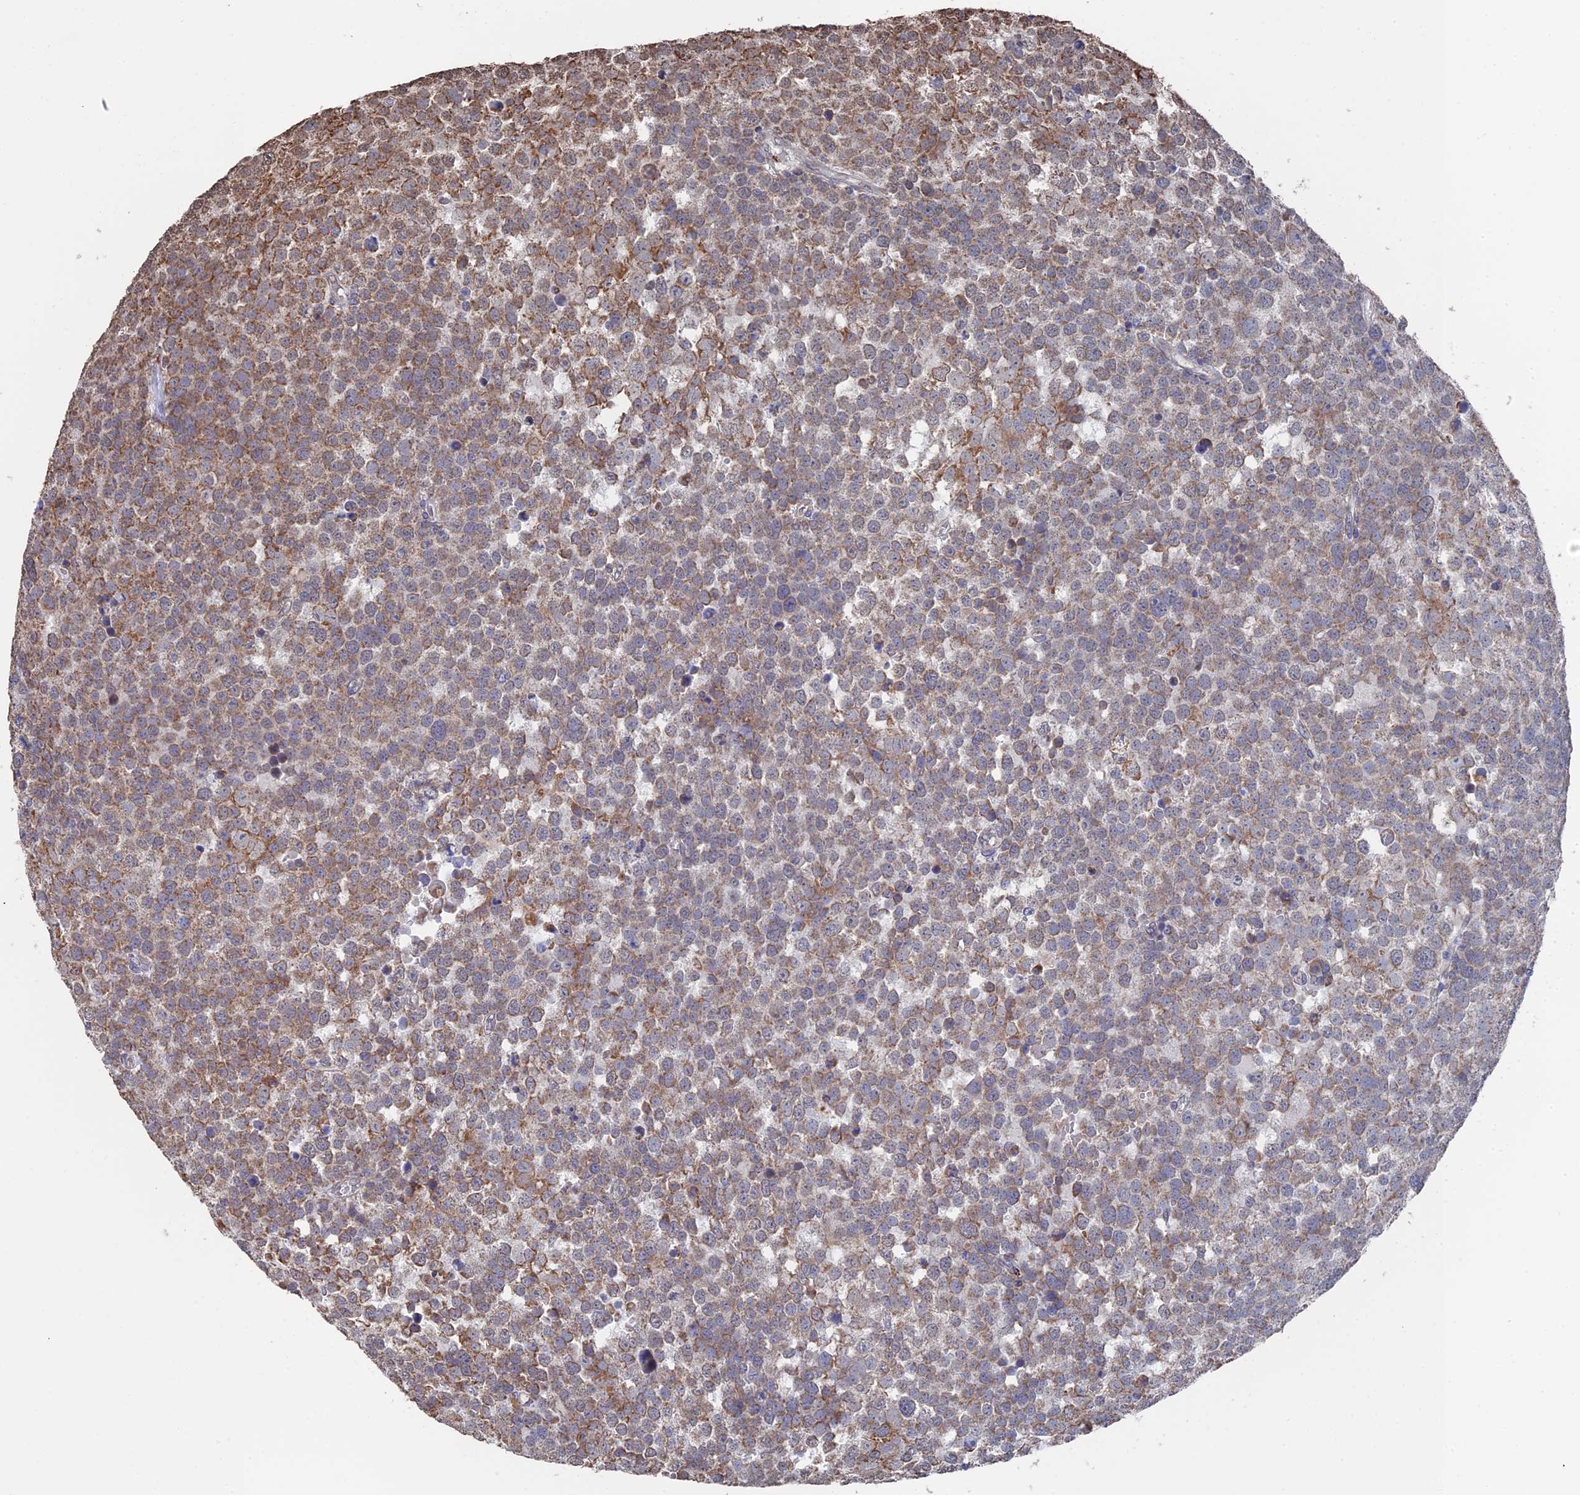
{"staining": {"intensity": "moderate", "quantity": "25%-75%", "location": "cytoplasmic/membranous"}, "tissue": "testis cancer", "cell_type": "Tumor cells", "image_type": "cancer", "snomed": [{"axis": "morphology", "description": "Seminoma, NOS"}, {"axis": "topography", "description": "Testis"}], "caption": "DAB immunohistochemical staining of testis cancer (seminoma) exhibits moderate cytoplasmic/membranous protein positivity in approximately 25%-75% of tumor cells.", "gene": "SMG9", "patient": {"sex": "male", "age": 71}}